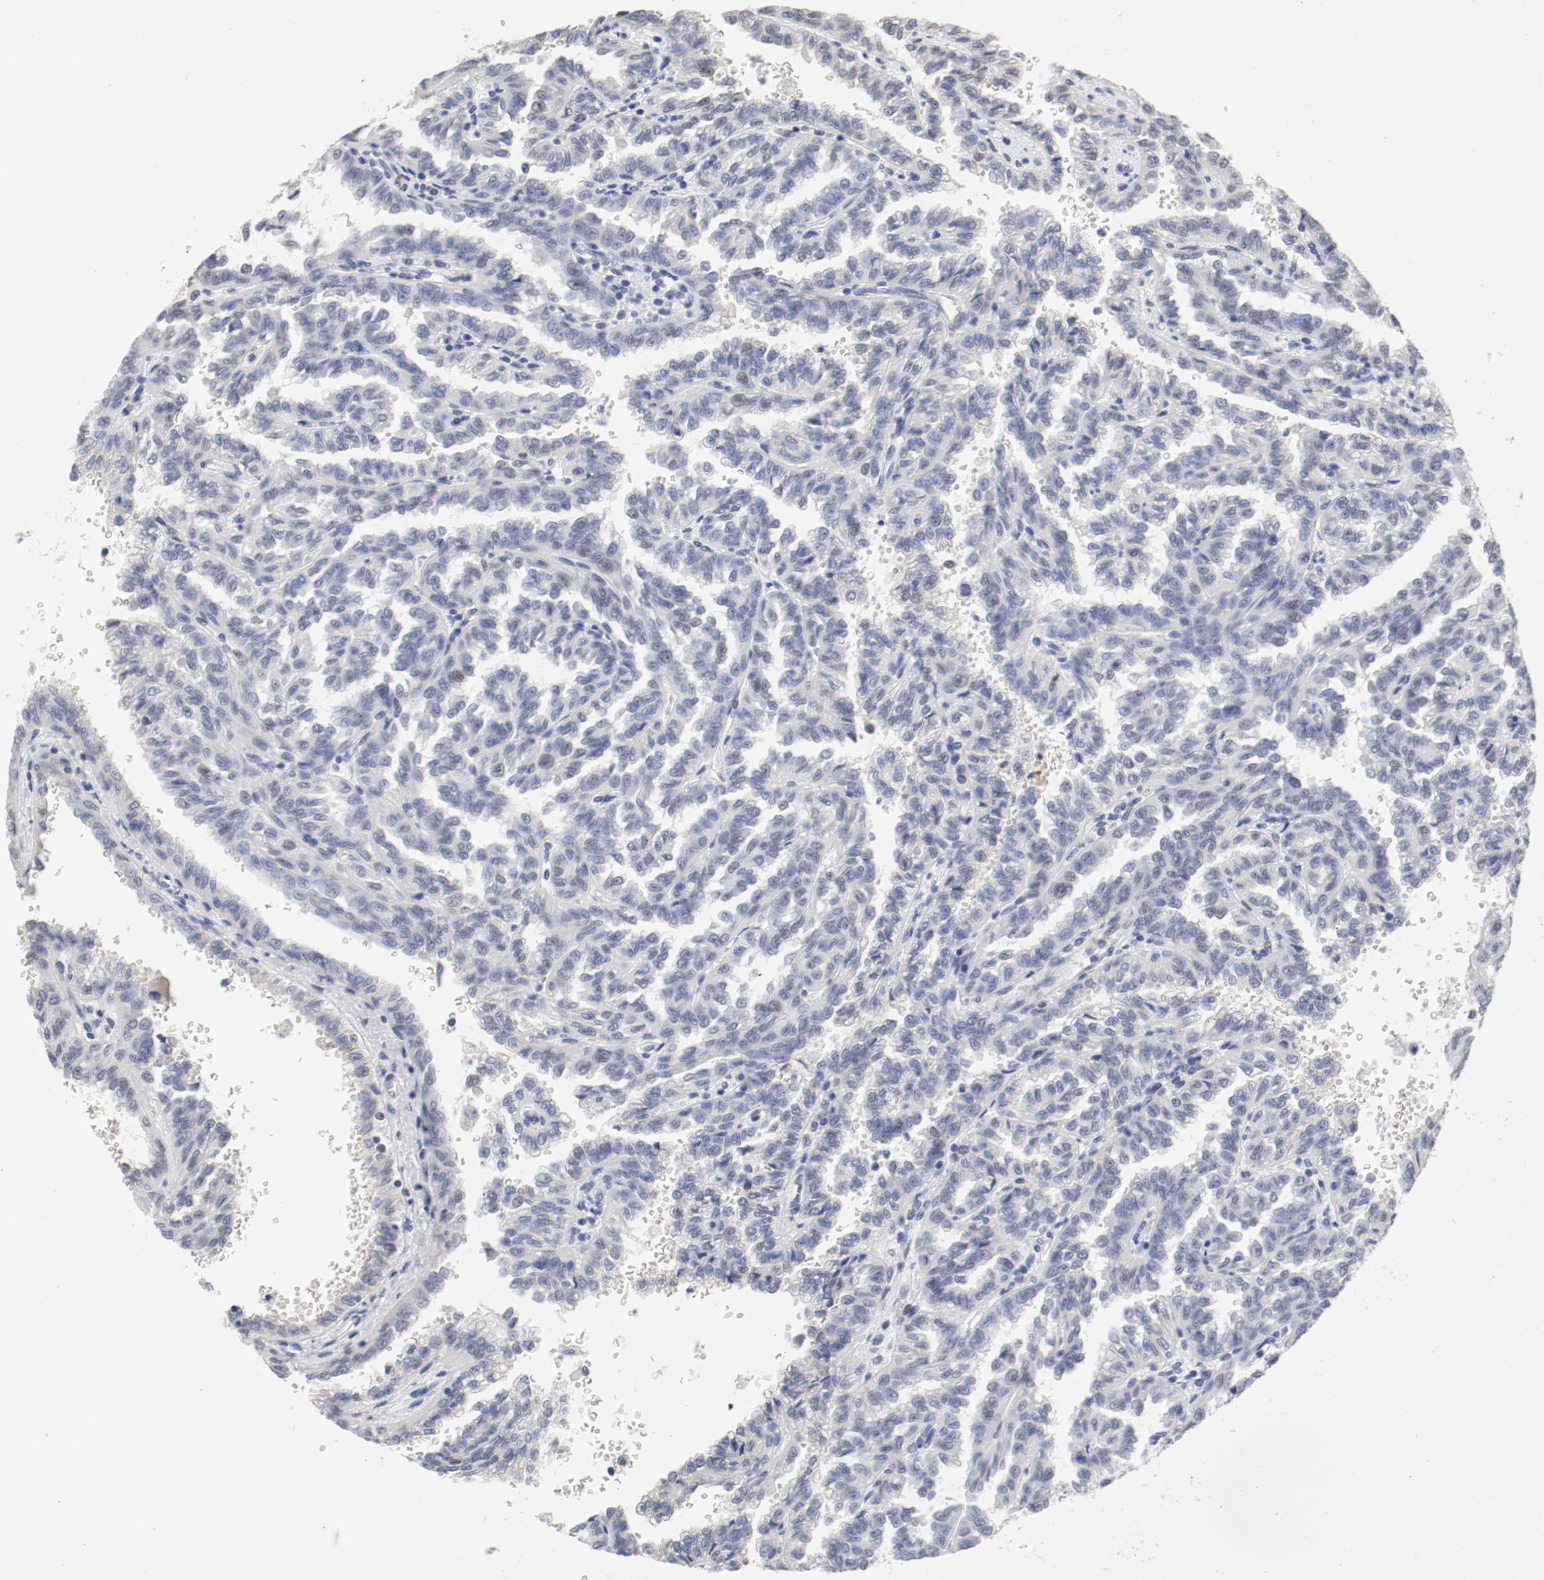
{"staining": {"intensity": "negative", "quantity": "none", "location": "none"}, "tissue": "renal cancer", "cell_type": "Tumor cells", "image_type": "cancer", "snomed": [{"axis": "morphology", "description": "Inflammation, NOS"}, {"axis": "morphology", "description": "Adenocarcinoma, NOS"}, {"axis": "topography", "description": "Kidney"}], "caption": "Tumor cells are negative for protein expression in human adenocarcinoma (renal).", "gene": "ANKLE2", "patient": {"sex": "male", "age": 68}}